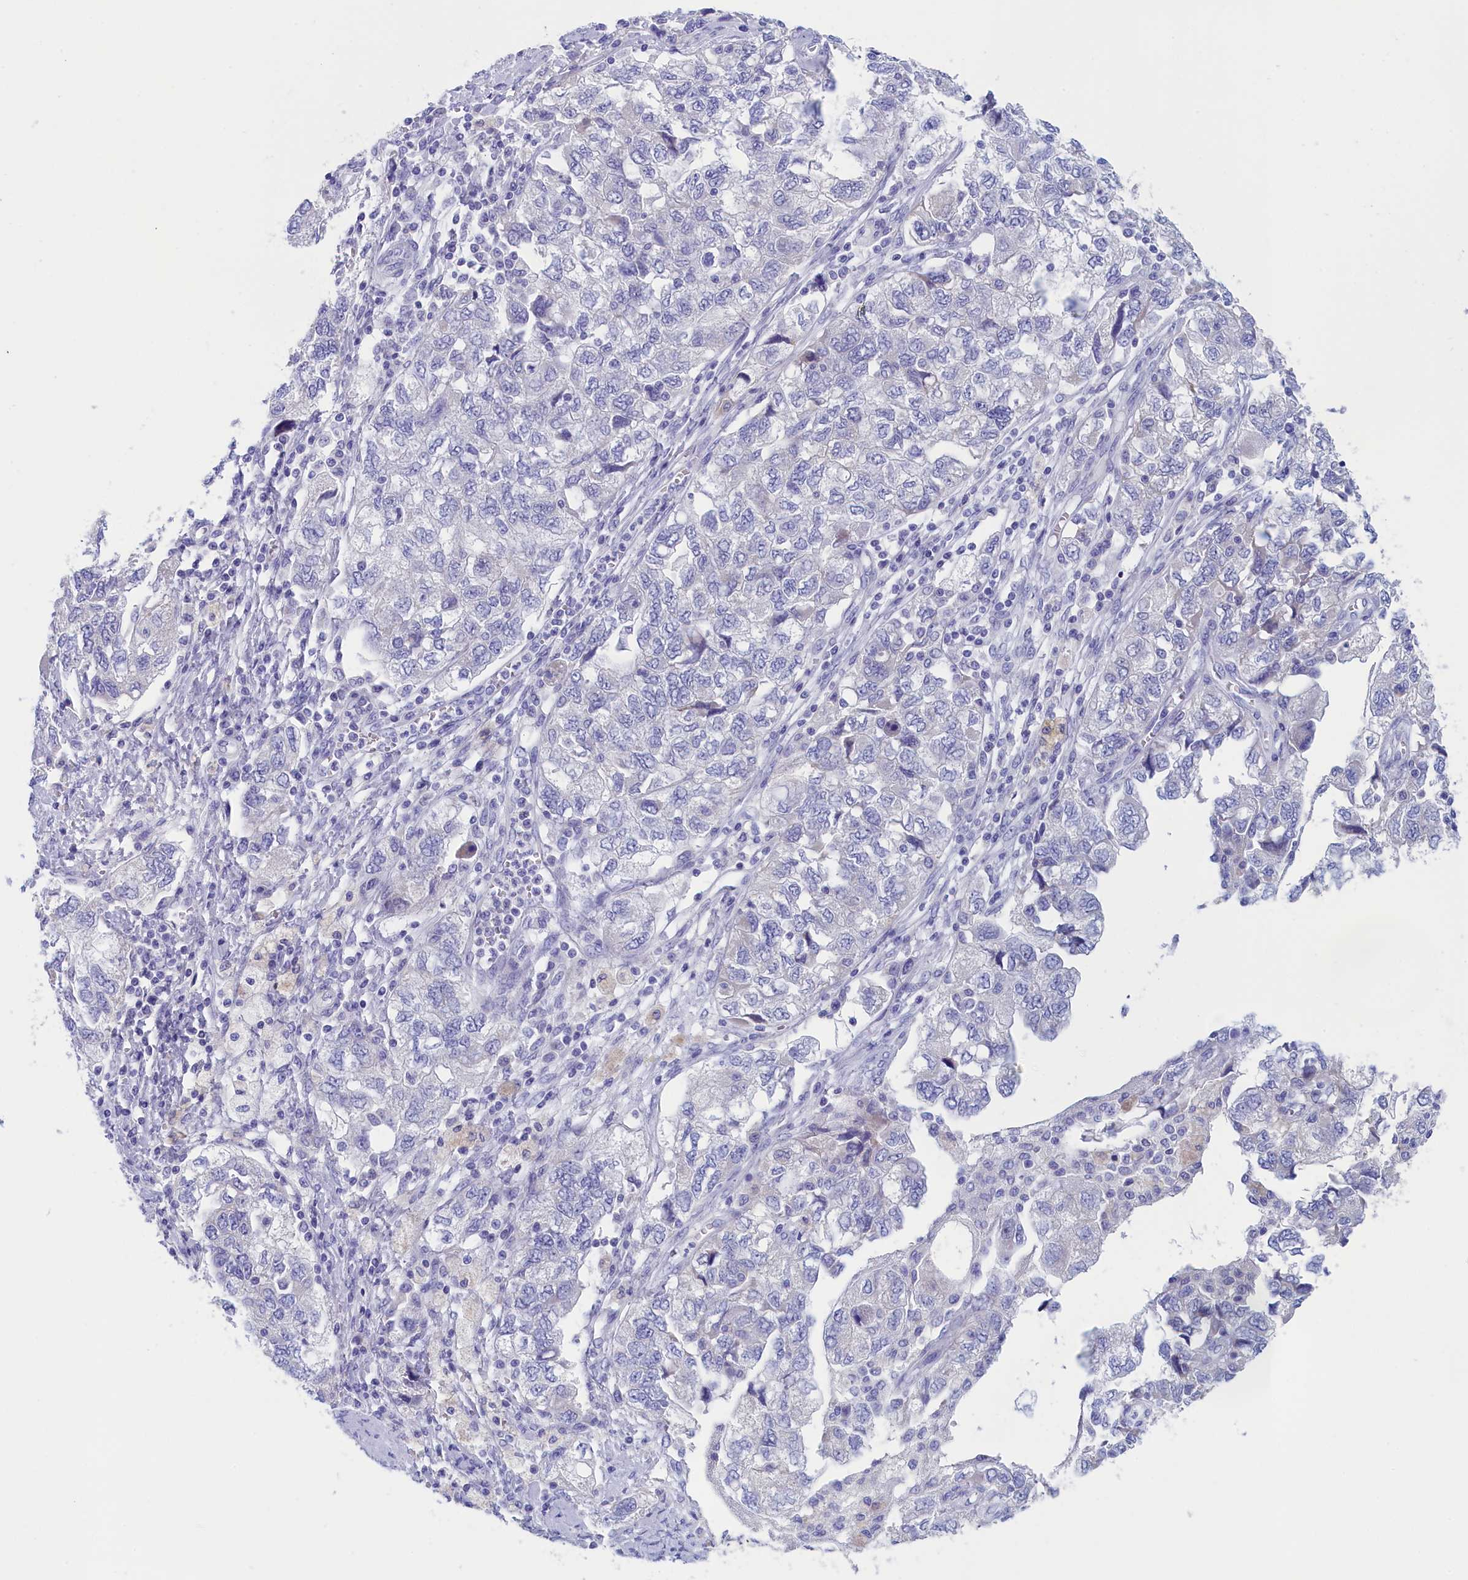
{"staining": {"intensity": "negative", "quantity": "none", "location": "none"}, "tissue": "ovarian cancer", "cell_type": "Tumor cells", "image_type": "cancer", "snomed": [{"axis": "morphology", "description": "Carcinoma, NOS"}, {"axis": "morphology", "description": "Cystadenocarcinoma, serous, NOS"}, {"axis": "topography", "description": "Ovary"}], "caption": "Protein analysis of ovarian carcinoma shows no significant positivity in tumor cells.", "gene": "ANKRD2", "patient": {"sex": "female", "age": 69}}